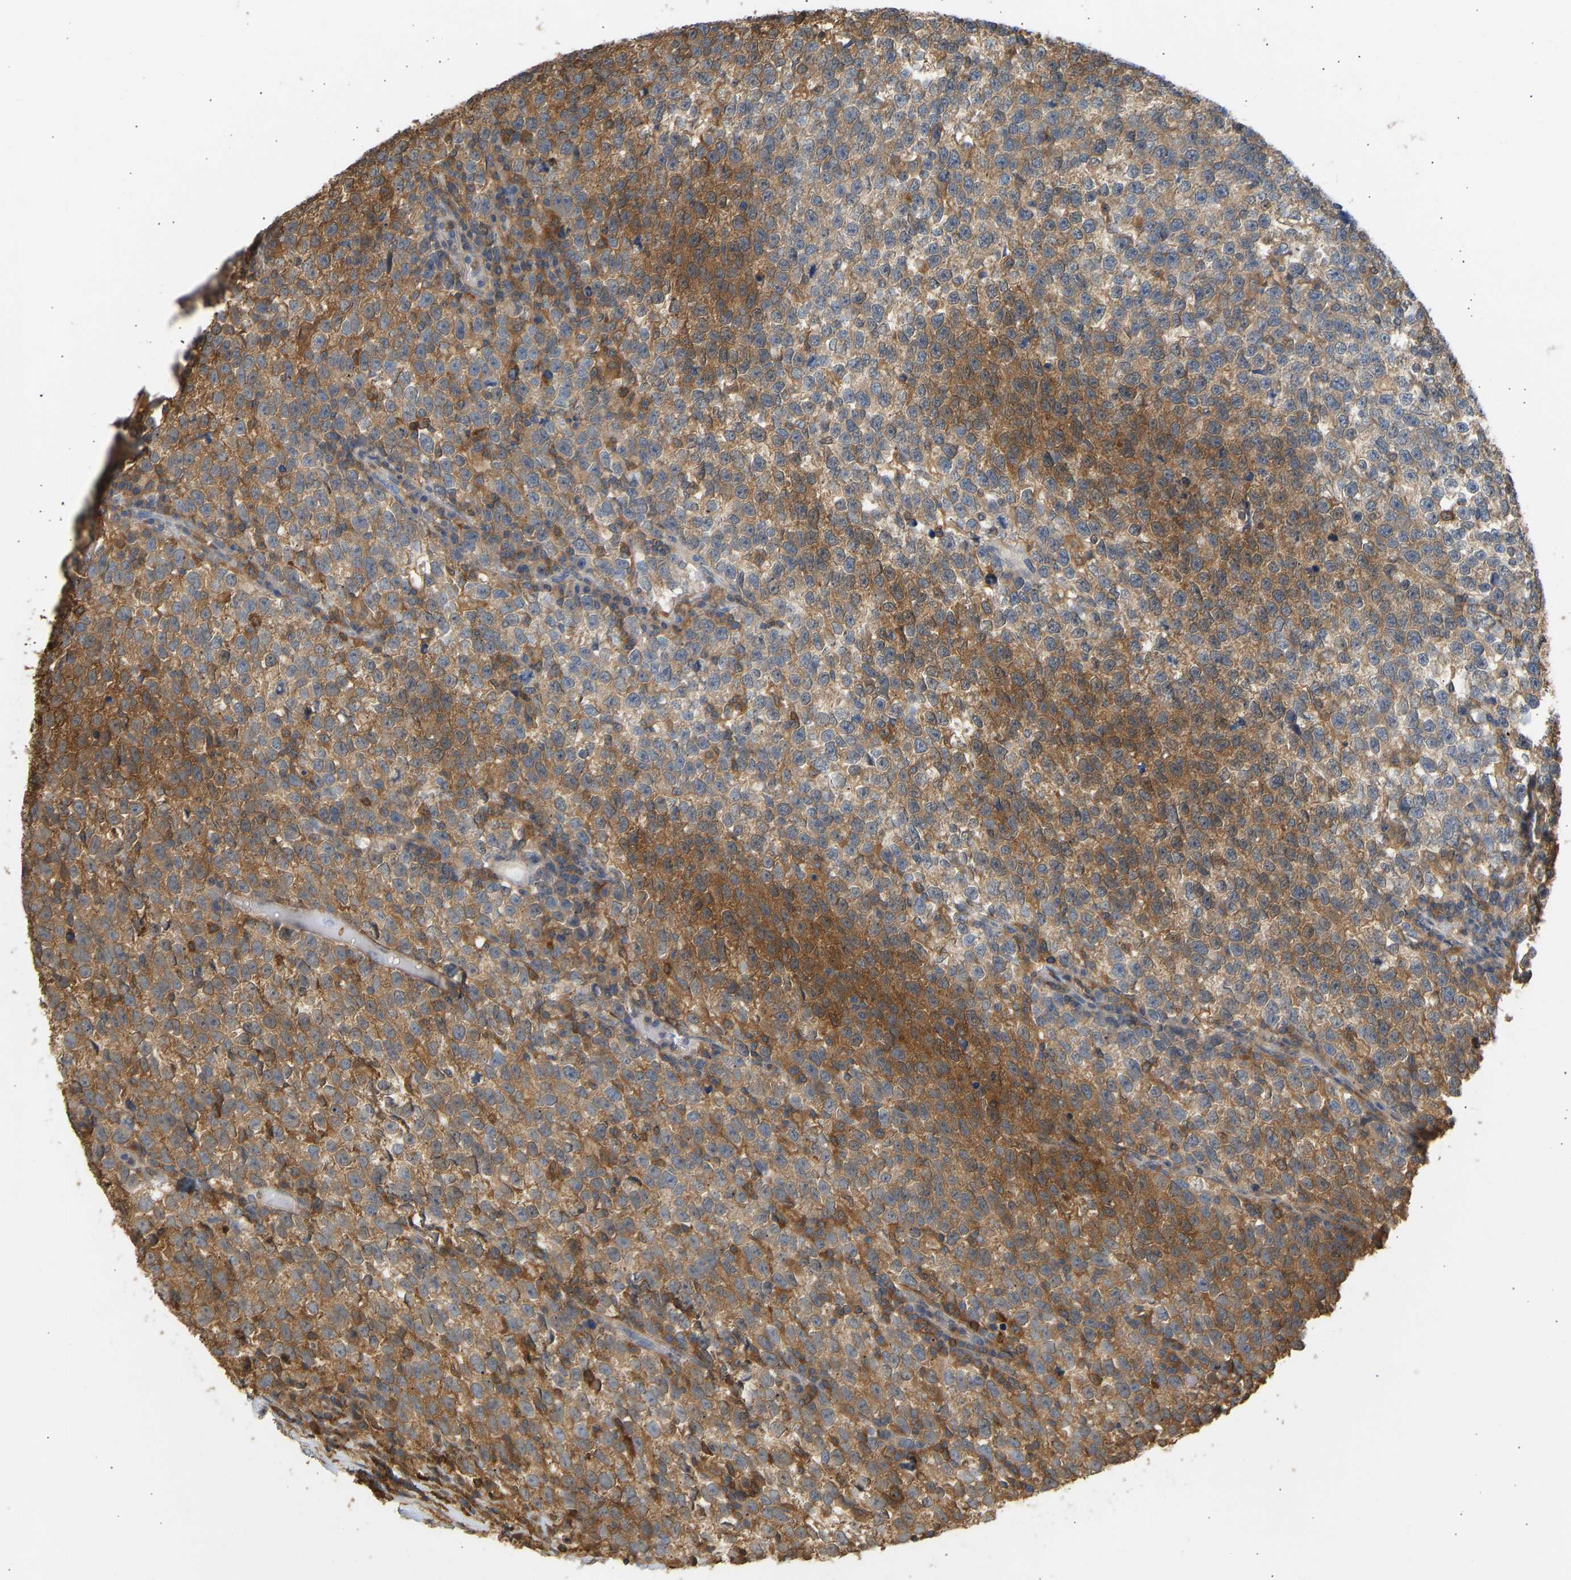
{"staining": {"intensity": "moderate", "quantity": ">75%", "location": "cytoplasmic/membranous"}, "tissue": "testis cancer", "cell_type": "Tumor cells", "image_type": "cancer", "snomed": [{"axis": "morphology", "description": "Normal tissue, NOS"}, {"axis": "morphology", "description": "Seminoma, NOS"}, {"axis": "topography", "description": "Testis"}], "caption": "Testis cancer (seminoma) stained for a protein displays moderate cytoplasmic/membranous positivity in tumor cells.", "gene": "ENO1", "patient": {"sex": "male", "age": 43}}